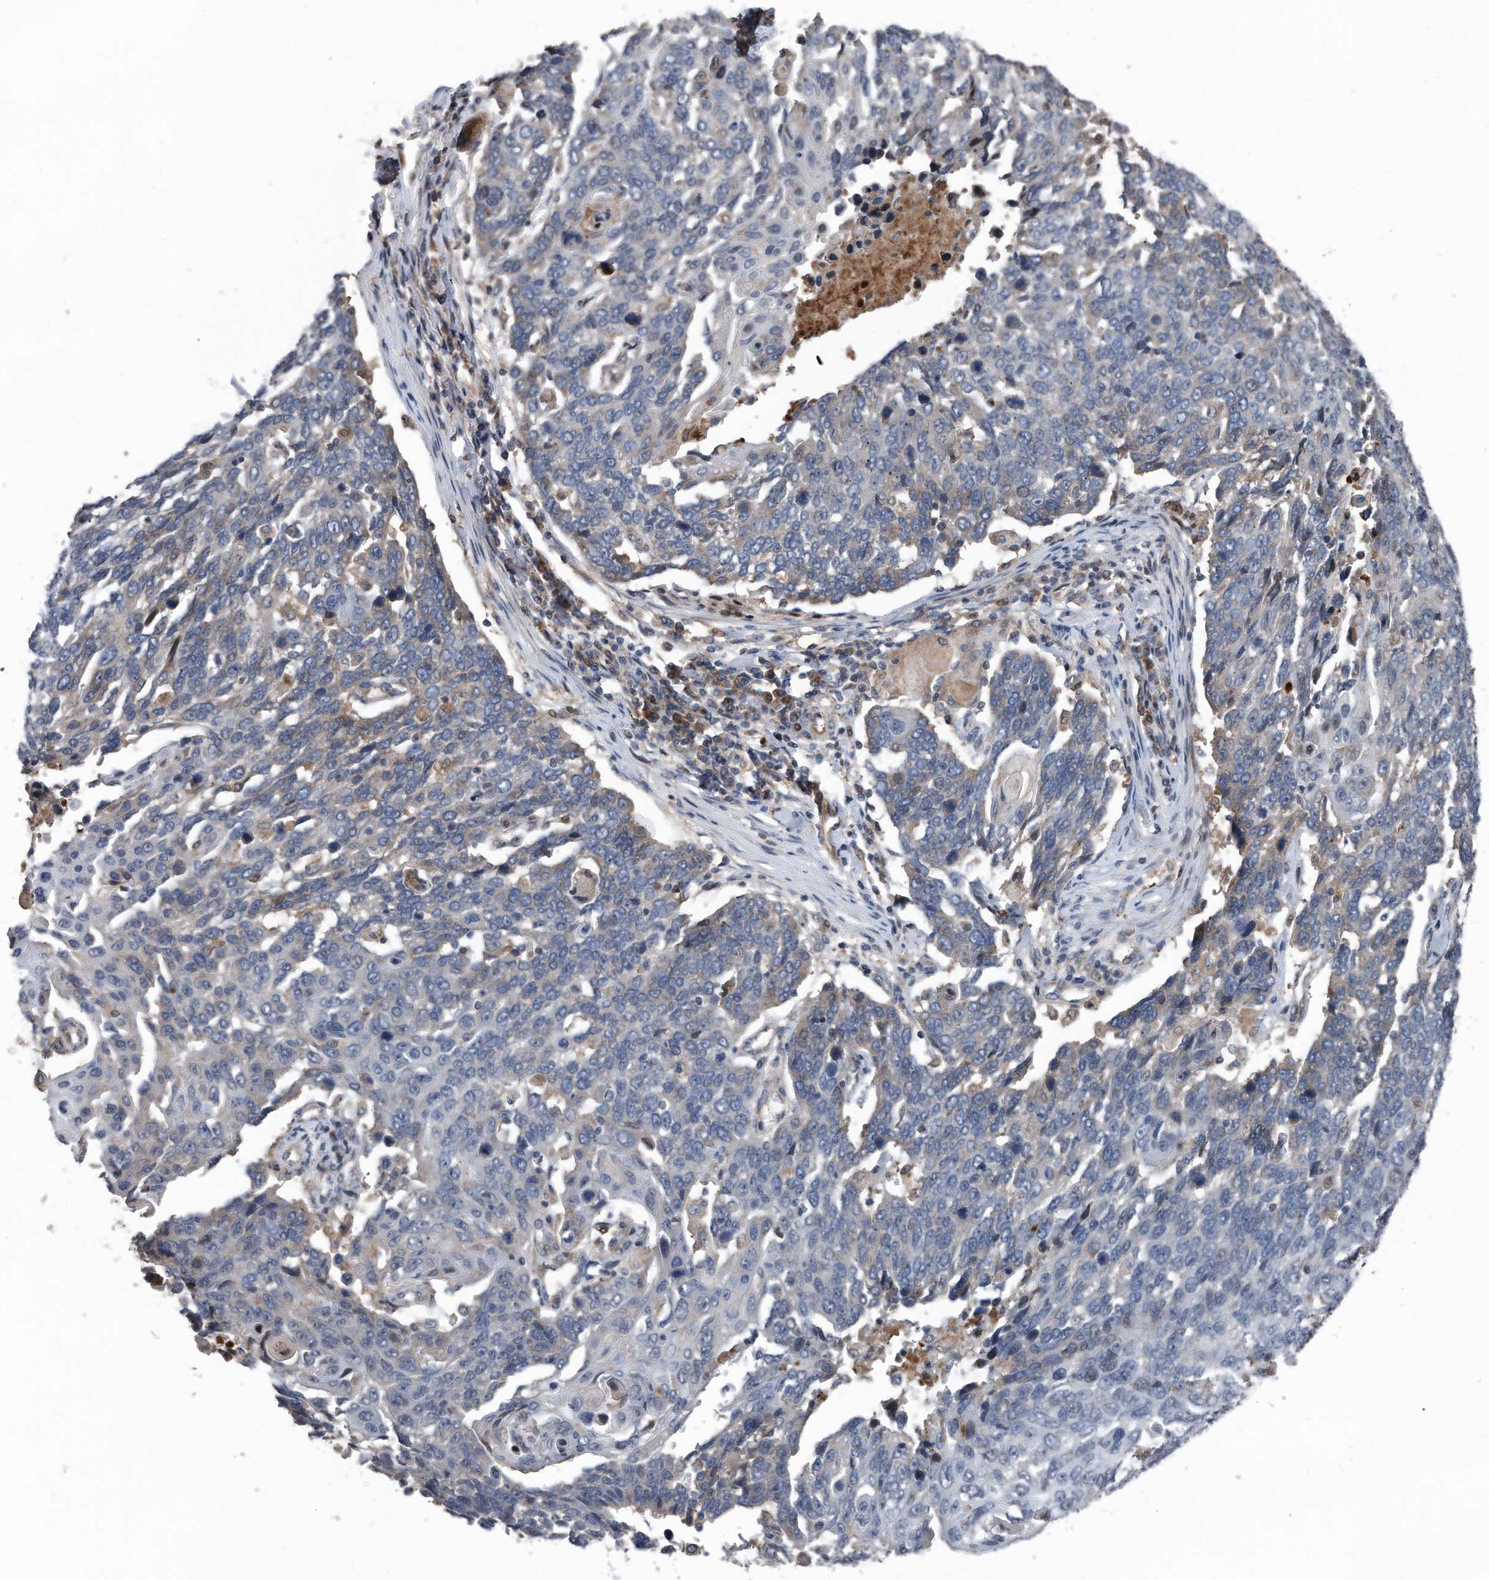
{"staining": {"intensity": "weak", "quantity": "<25%", "location": "cytoplasmic/membranous"}, "tissue": "lung cancer", "cell_type": "Tumor cells", "image_type": "cancer", "snomed": [{"axis": "morphology", "description": "Squamous cell carcinoma, NOS"}, {"axis": "topography", "description": "Lung"}], "caption": "High magnification brightfield microscopy of squamous cell carcinoma (lung) stained with DAB (brown) and counterstained with hematoxylin (blue): tumor cells show no significant expression.", "gene": "DST", "patient": {"sex": "male", "age": 66}}